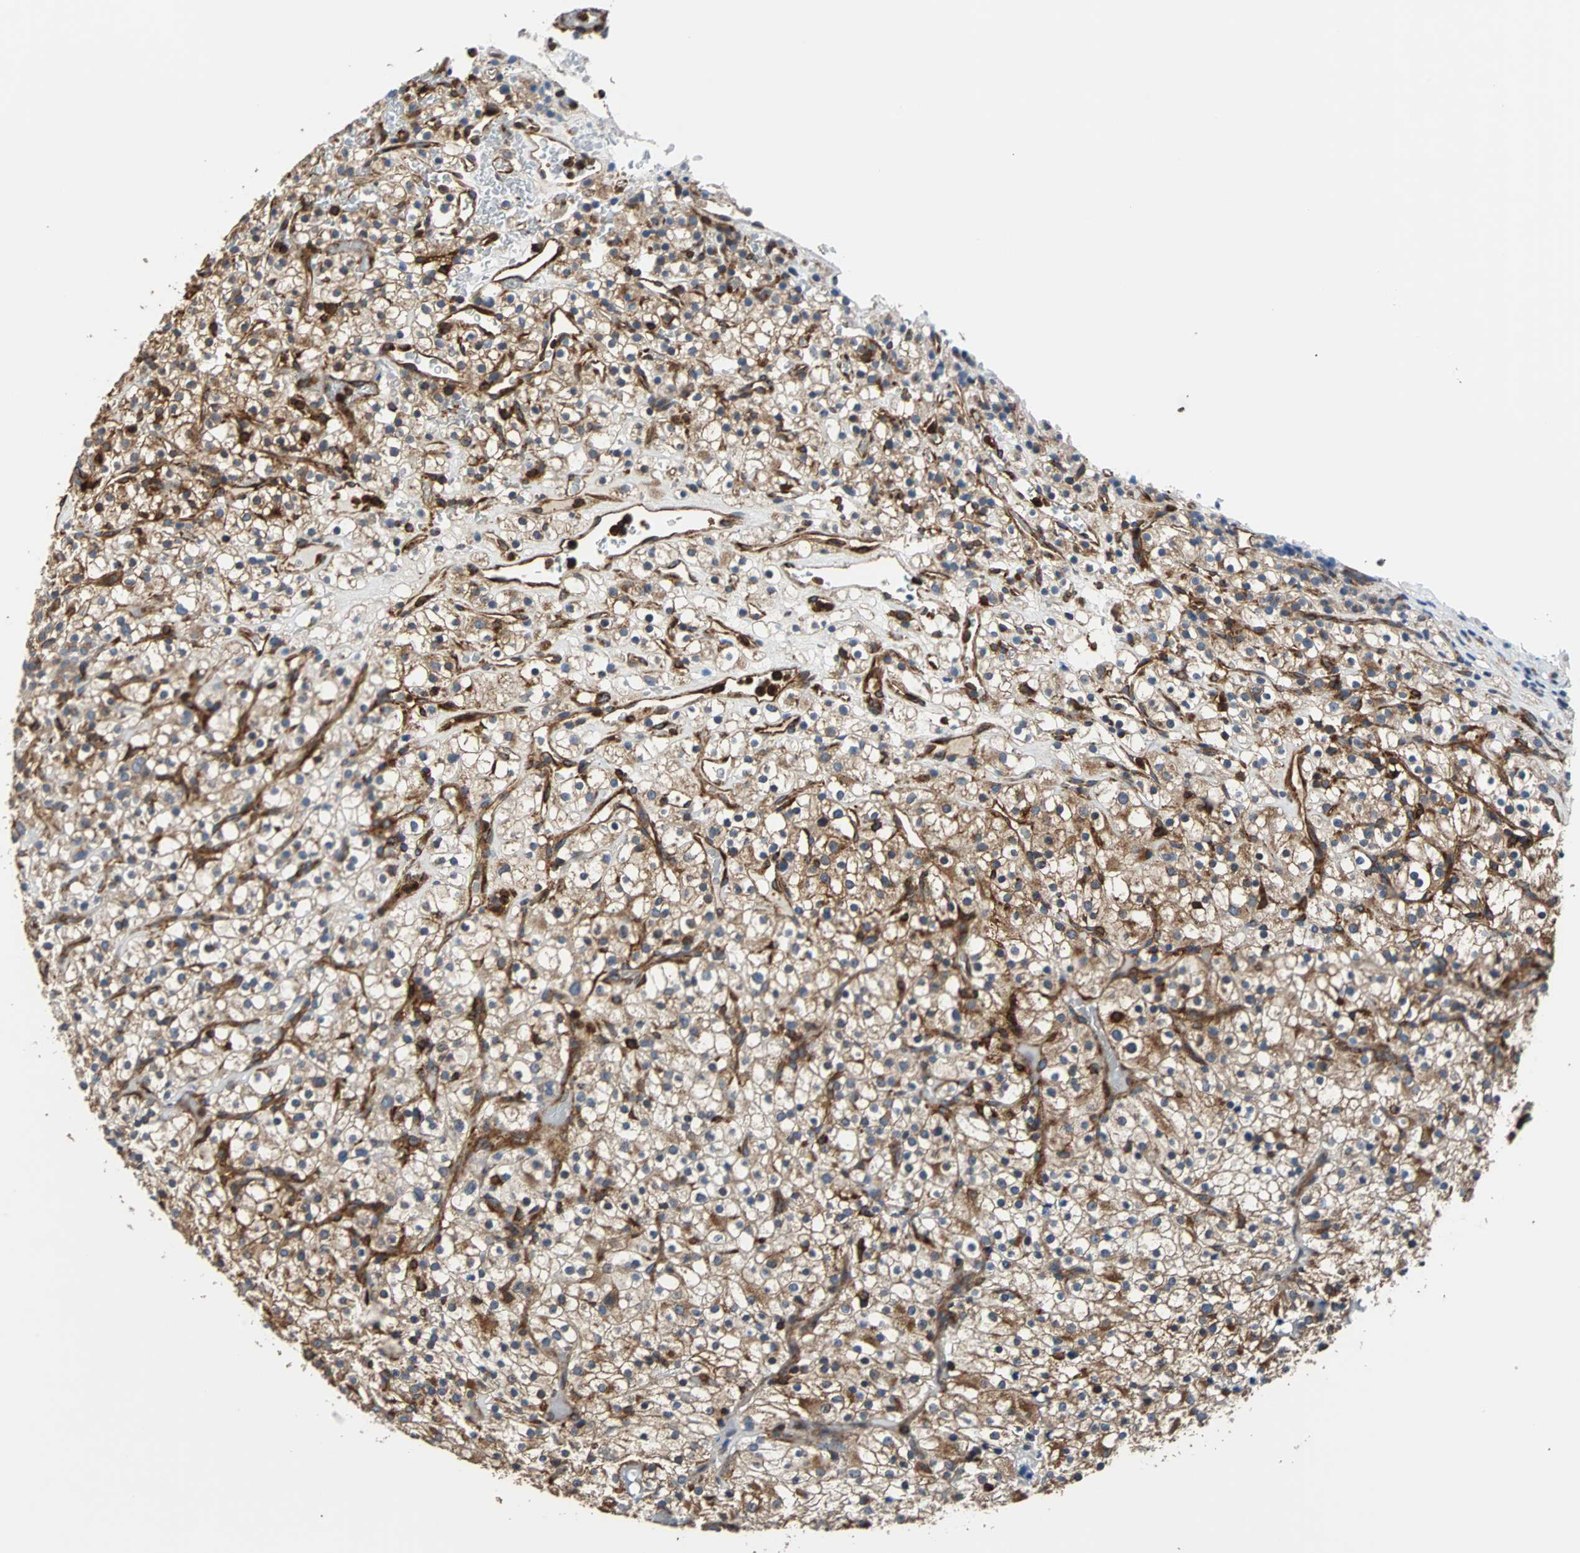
{"staining": {"intensity": "weak", "quantity": ">75%", "location": "cytoplasmic/membranous"}, "tissue": "renal cancer", "cell_type": "Tumor cells", "image_type": "cancer", "snomed": [{"axis": "morphology", "description": "Normal tissue, NOS"}, {"axis": "morphology", "description": "Adenocarcinoma, NOS"}, {"axis": "topography", "description": "Kidney"}], "caption": "Brown immunohistochemical staining in renal adenocarcinoma exhibits weak cytoplasmic/membranous positivity in approximately >75% of tumor cells.", "gene": "PLCG2", "patient": {"sex": "female", "age": 72}}